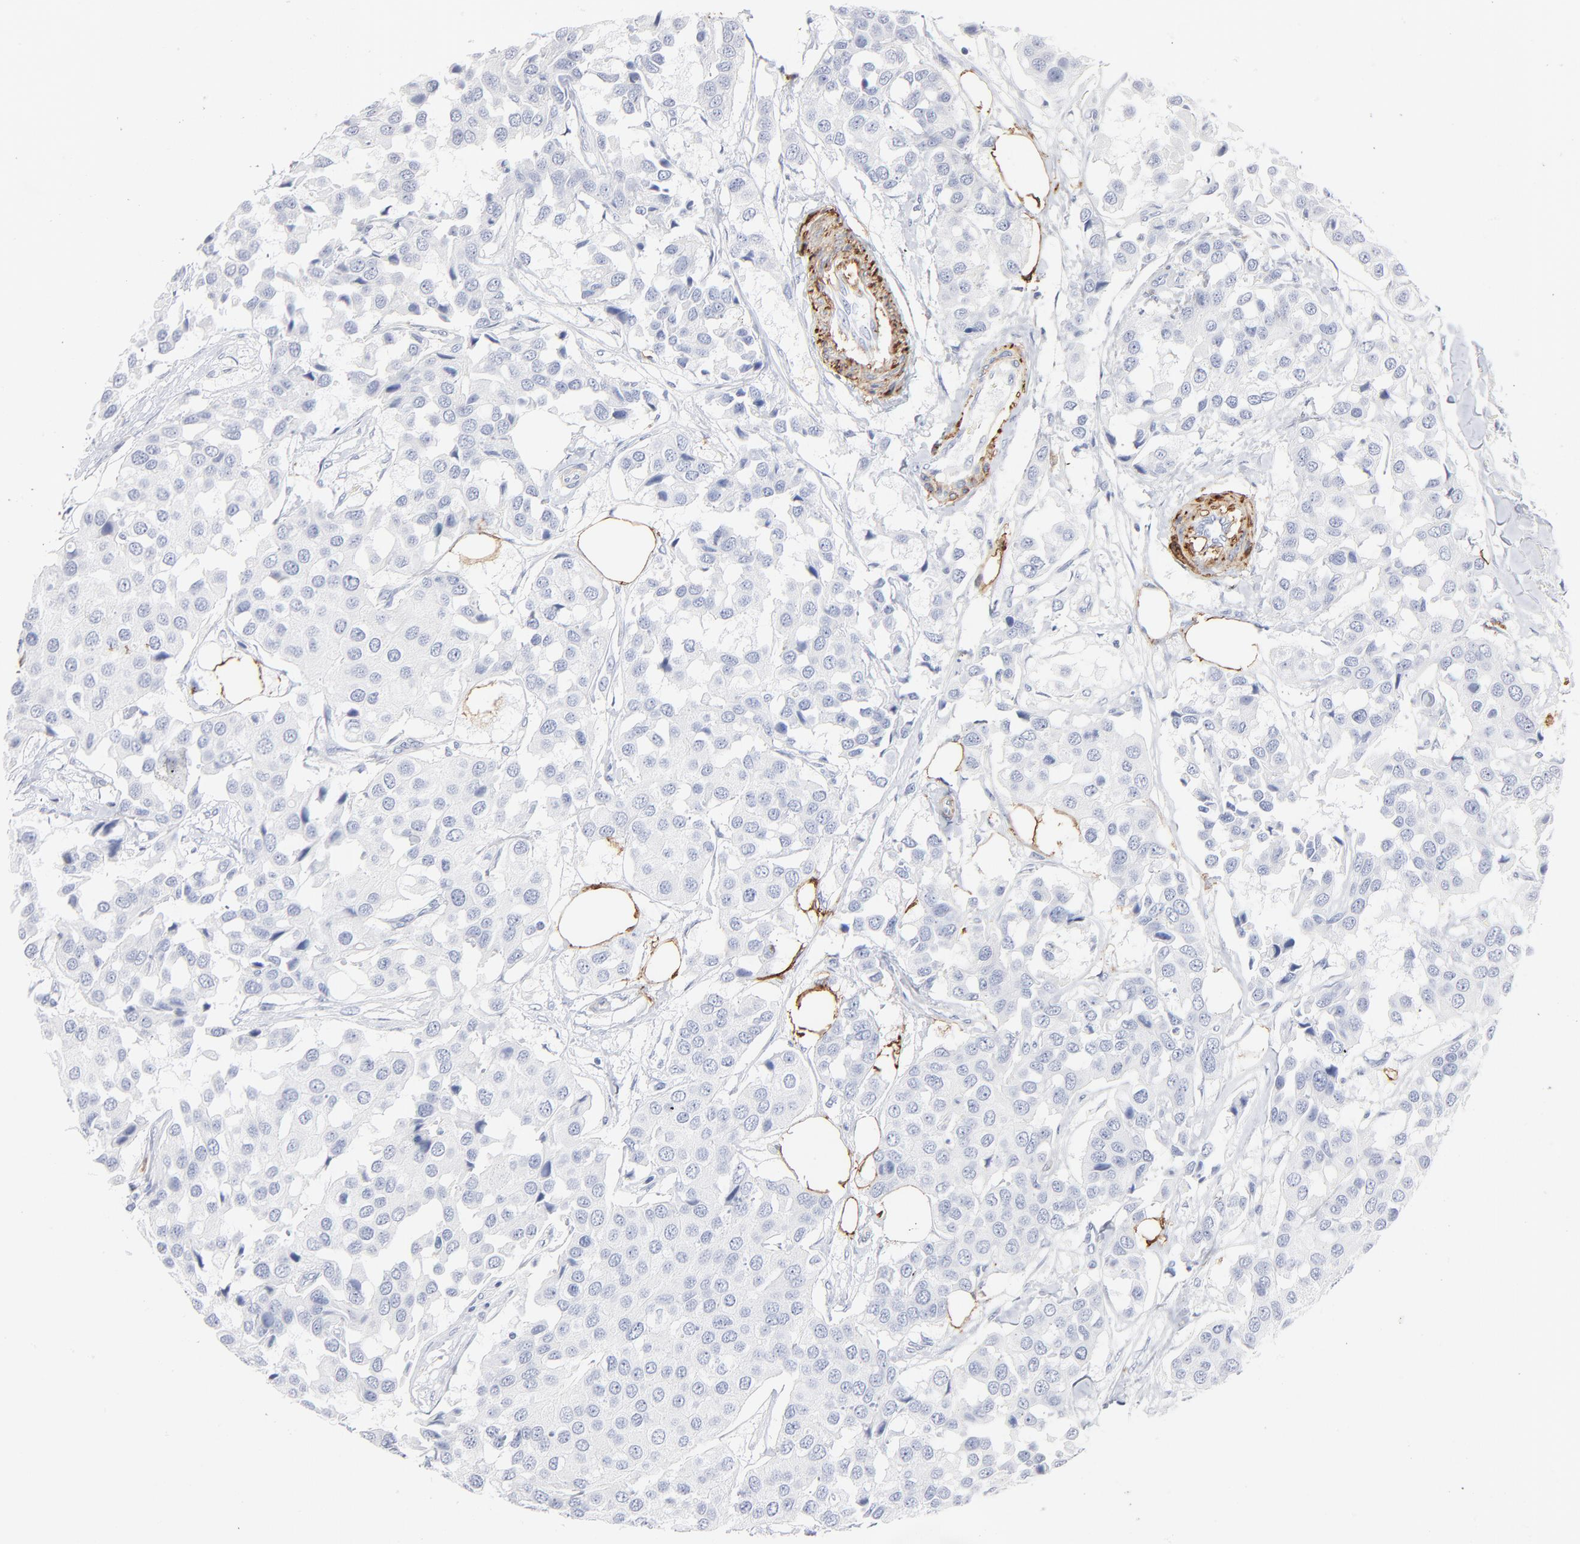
{"staining": {"intensity": "negative", "quantity": "none", "location": "none"}, "tissue": "breast cancer", "cell_type": "Tumor cells", "image_type": "cancer", "snomed": [{"axis": "morphology", "description": "Duct carcinoma"}, {"axis": "topography", "description": "Breast"}], "caption": "Intraductal carcinoma (breast) was stained to show a protein in brown. There is no significant positivity in tumor cells.", "gene": "AGTR1", "patient": {"sex": "female", "age": 80}}